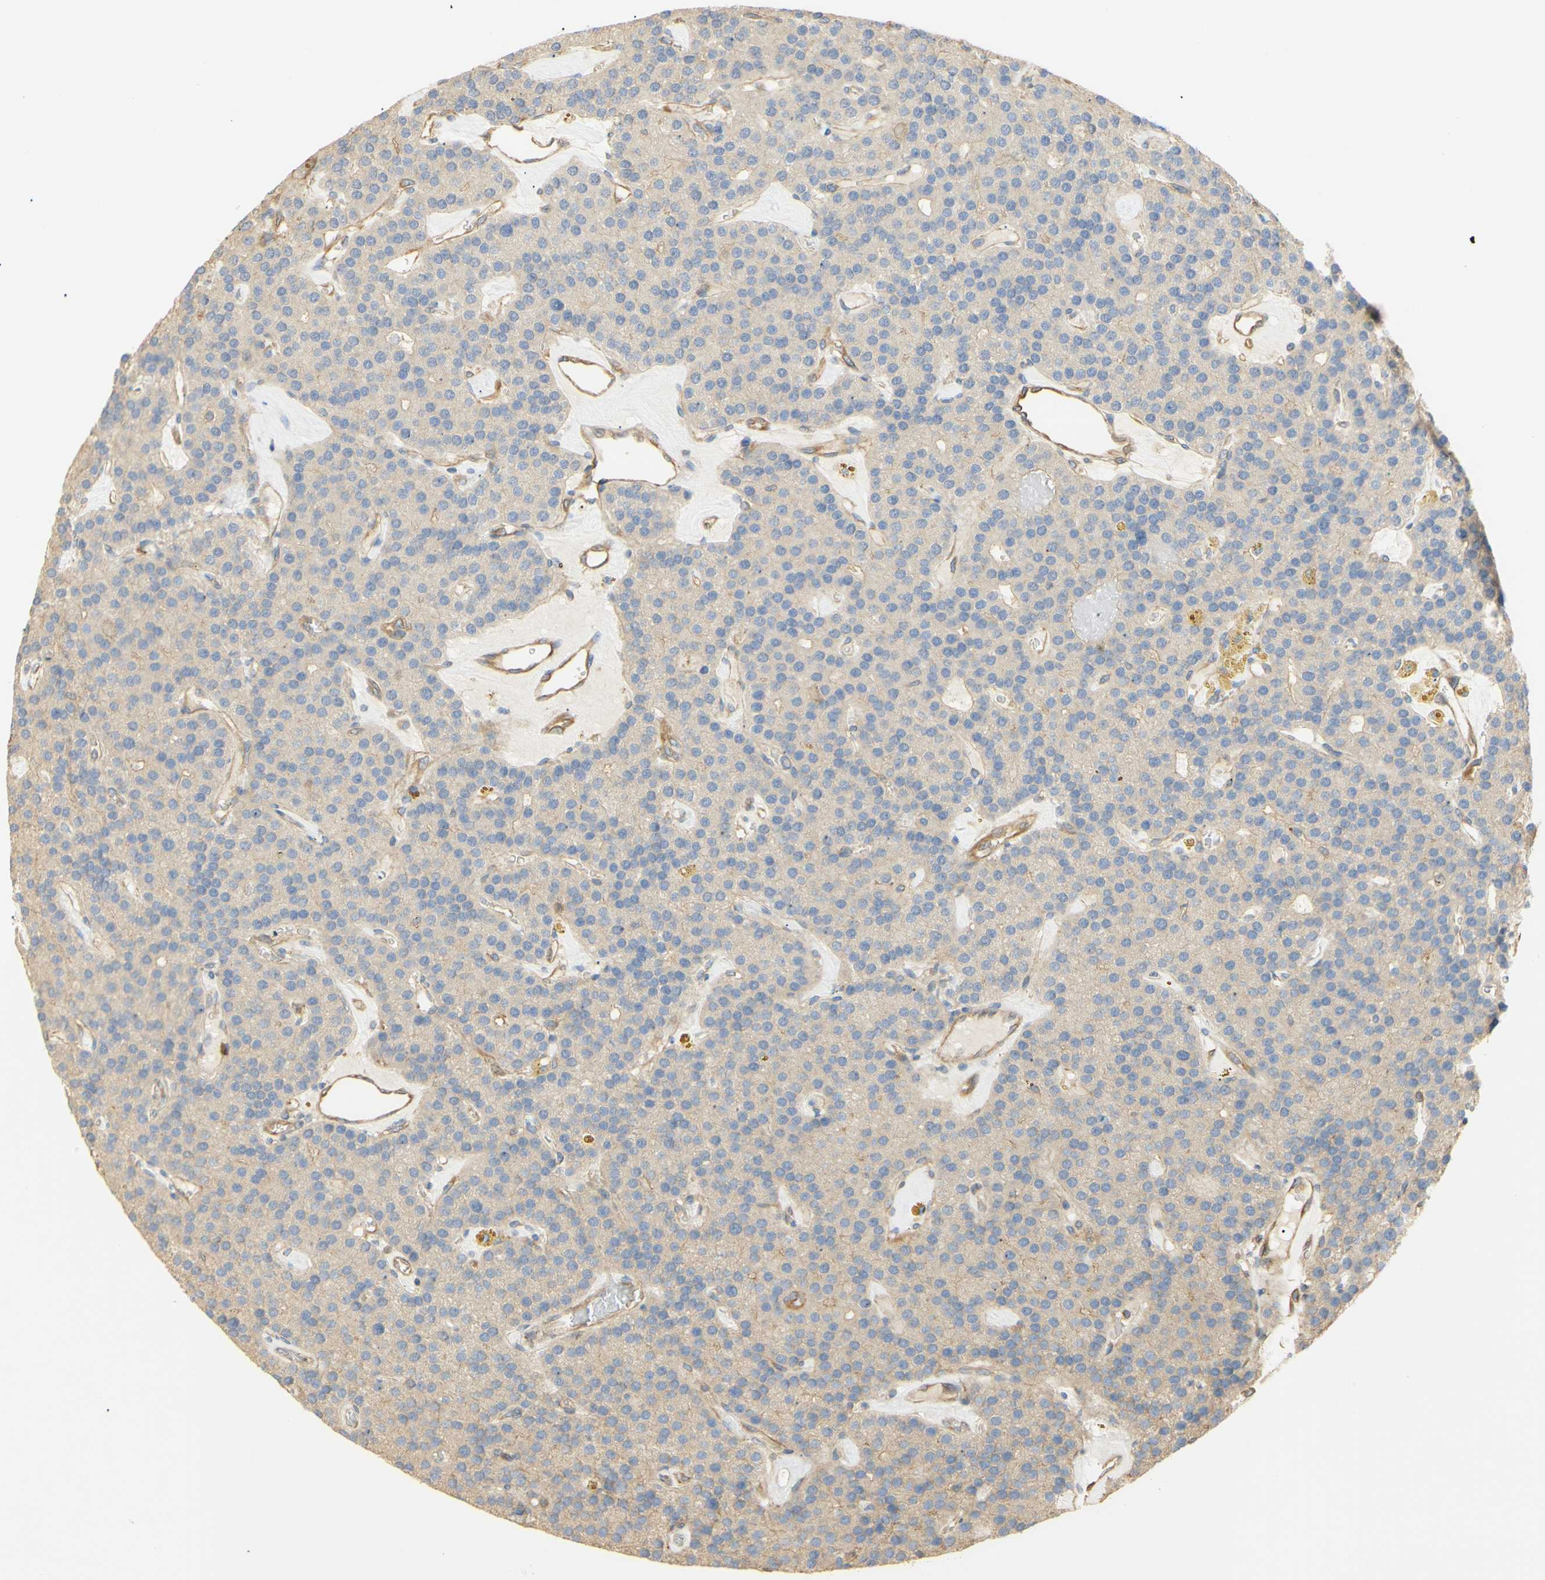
{"staining": {"intensity": "weak", "quantity": ">75%", "location": "cytoplasmic/membranous"}, "tissue": "parathyroid gland", "cell_type": "Glandular cells", "image_type": "normal", "snomed": [{"axis": "morphology", "description": "Normal tissue, NOS"}, {"axis": "morphology", "description": "Adenoma, NOS"}, {"axis": "topography", "description": "Parathyroid gland"}], "caption": "Parathyroid gland stained for a protein (brown) displays weak cytoplasmic/membranous positive expression in about >75% of glandular cells.", "gene": "KCNE4", "patient": {"sex": "female", "age": 86}}